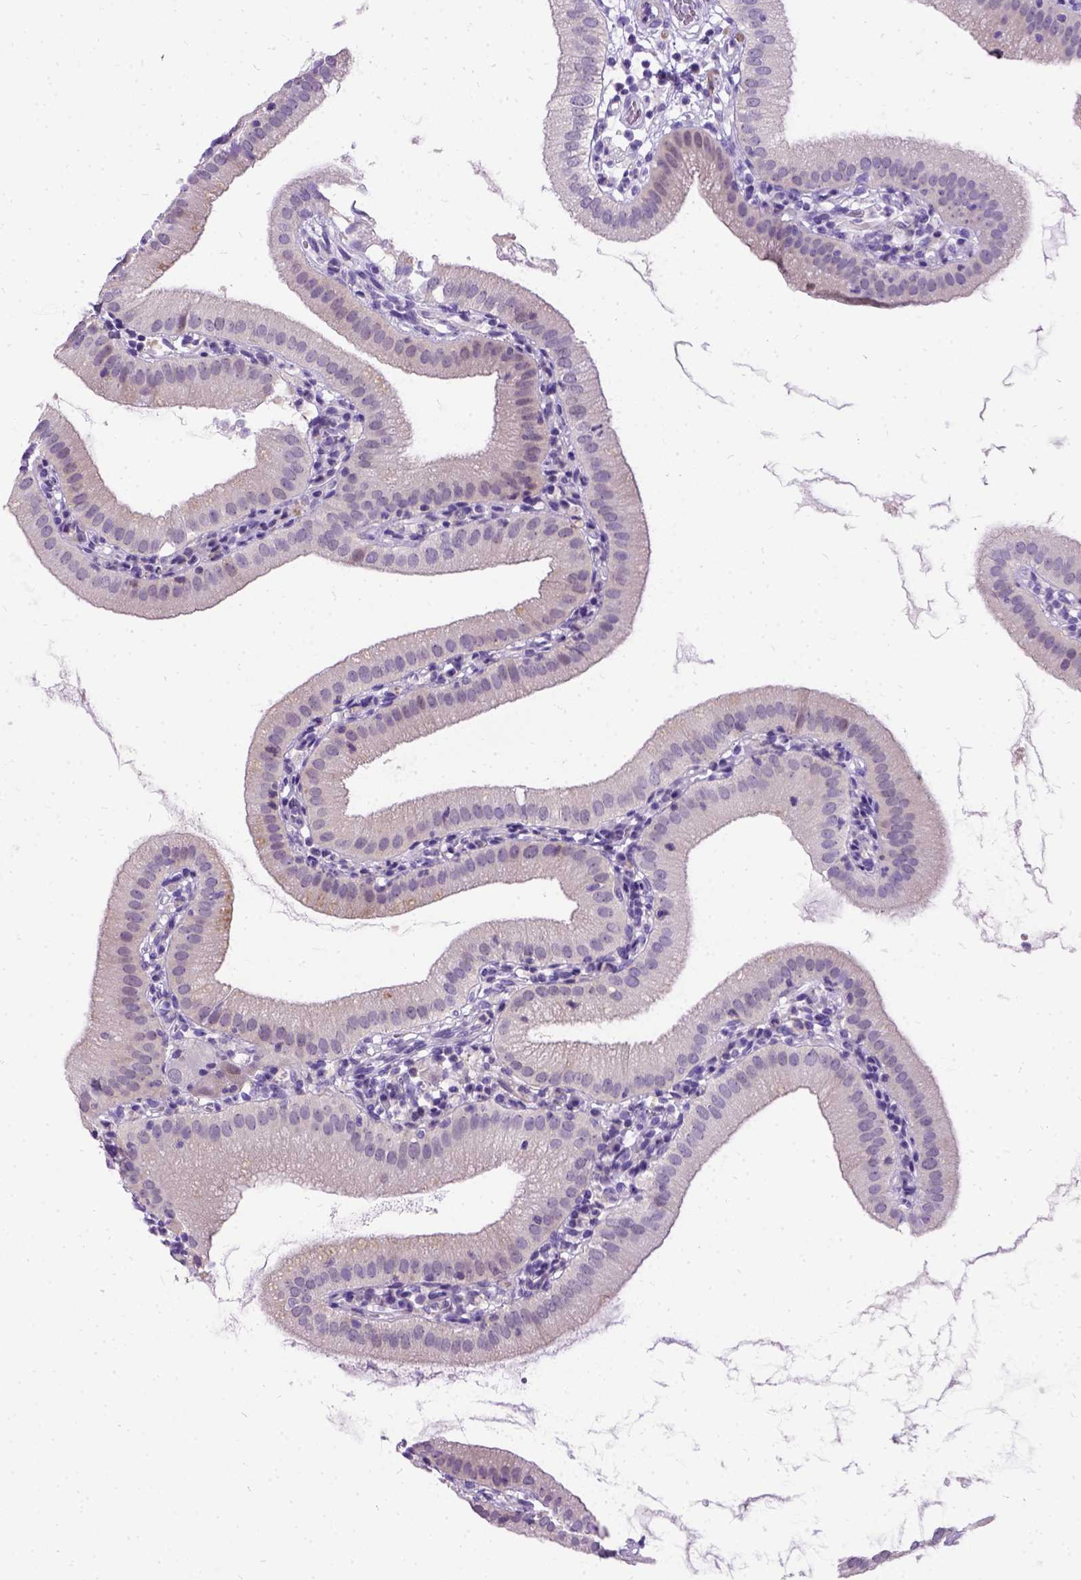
{"staining": {"intensity": "negative", "quantity": "none", "location": "none"}, "tissue": "gallbladder", "cell_type": "Glandular cells", "image_type": "normal", "snomed": [{"axis": "morphology", "description": "Normal tissue, NOS"}, {"axis": "topography", "description": "Gallbladder"}], "caption": "Human gallbladder stained for a protein using immunohistochemistry exhibits no staining in glandular cells.", "gene": "ENSG00000254979", "patient": {"sex": "female", "age": 65}}